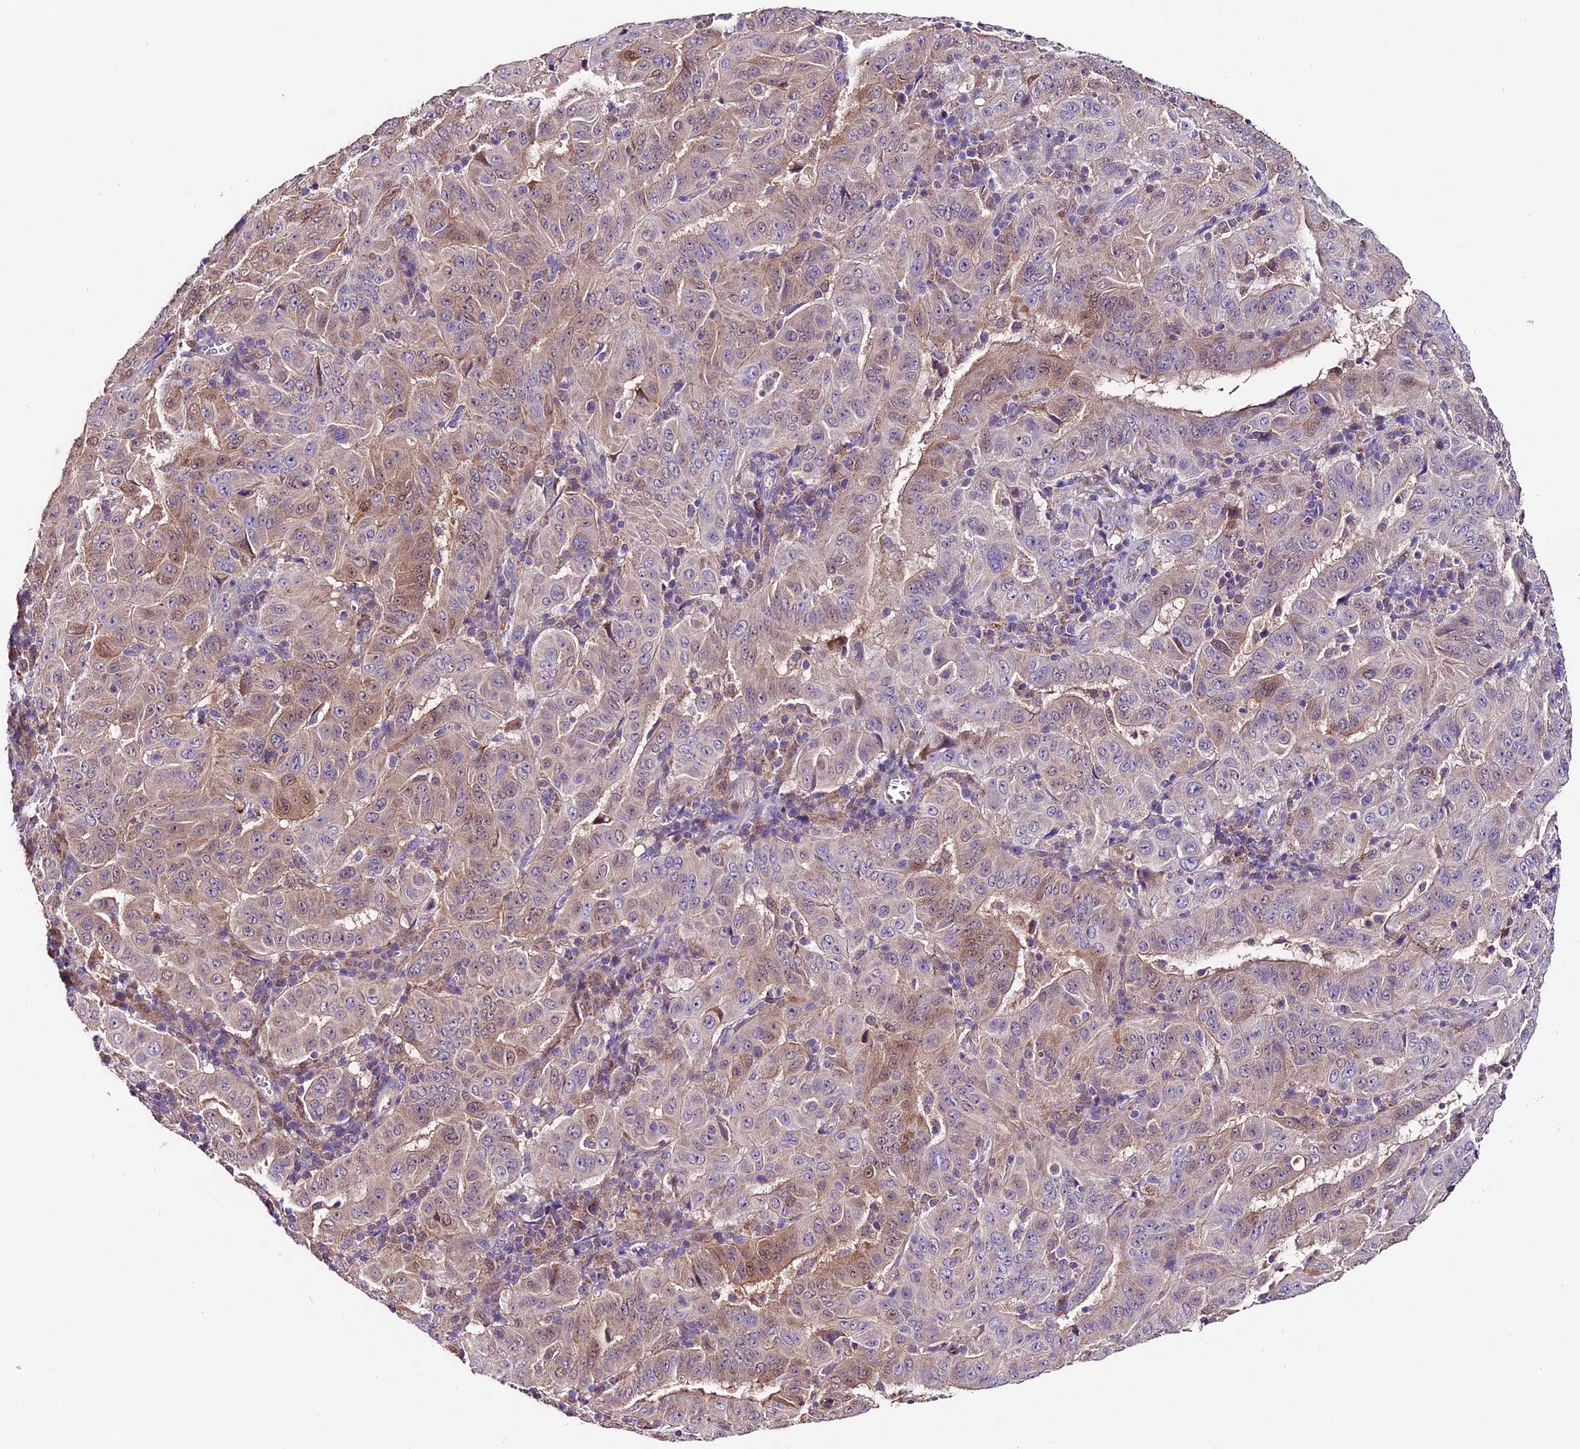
{"staining": {"intensity": "moderate", "quantity": "<25%", "location": "cytoplasmic/membranous,nuclear"}, "tissue": "pancreatic cancer", "cell_type": "Tumor cells", "image_type": "cancer", "snomed": [{"axis": "morphology", "description": "Adenocarcinoma, NOS"}, {"axis": "topography", "description": "Pancreas"}], "caption": "Tumor cells exhibit low levels of moderate cytoplasmic/membranous and nuclear expression in approximately <25% of cells in human pancreatic cancer (adenocarcinoma).", "gene": "DDX28", "patient": {"sex": "male", "age": 63}}